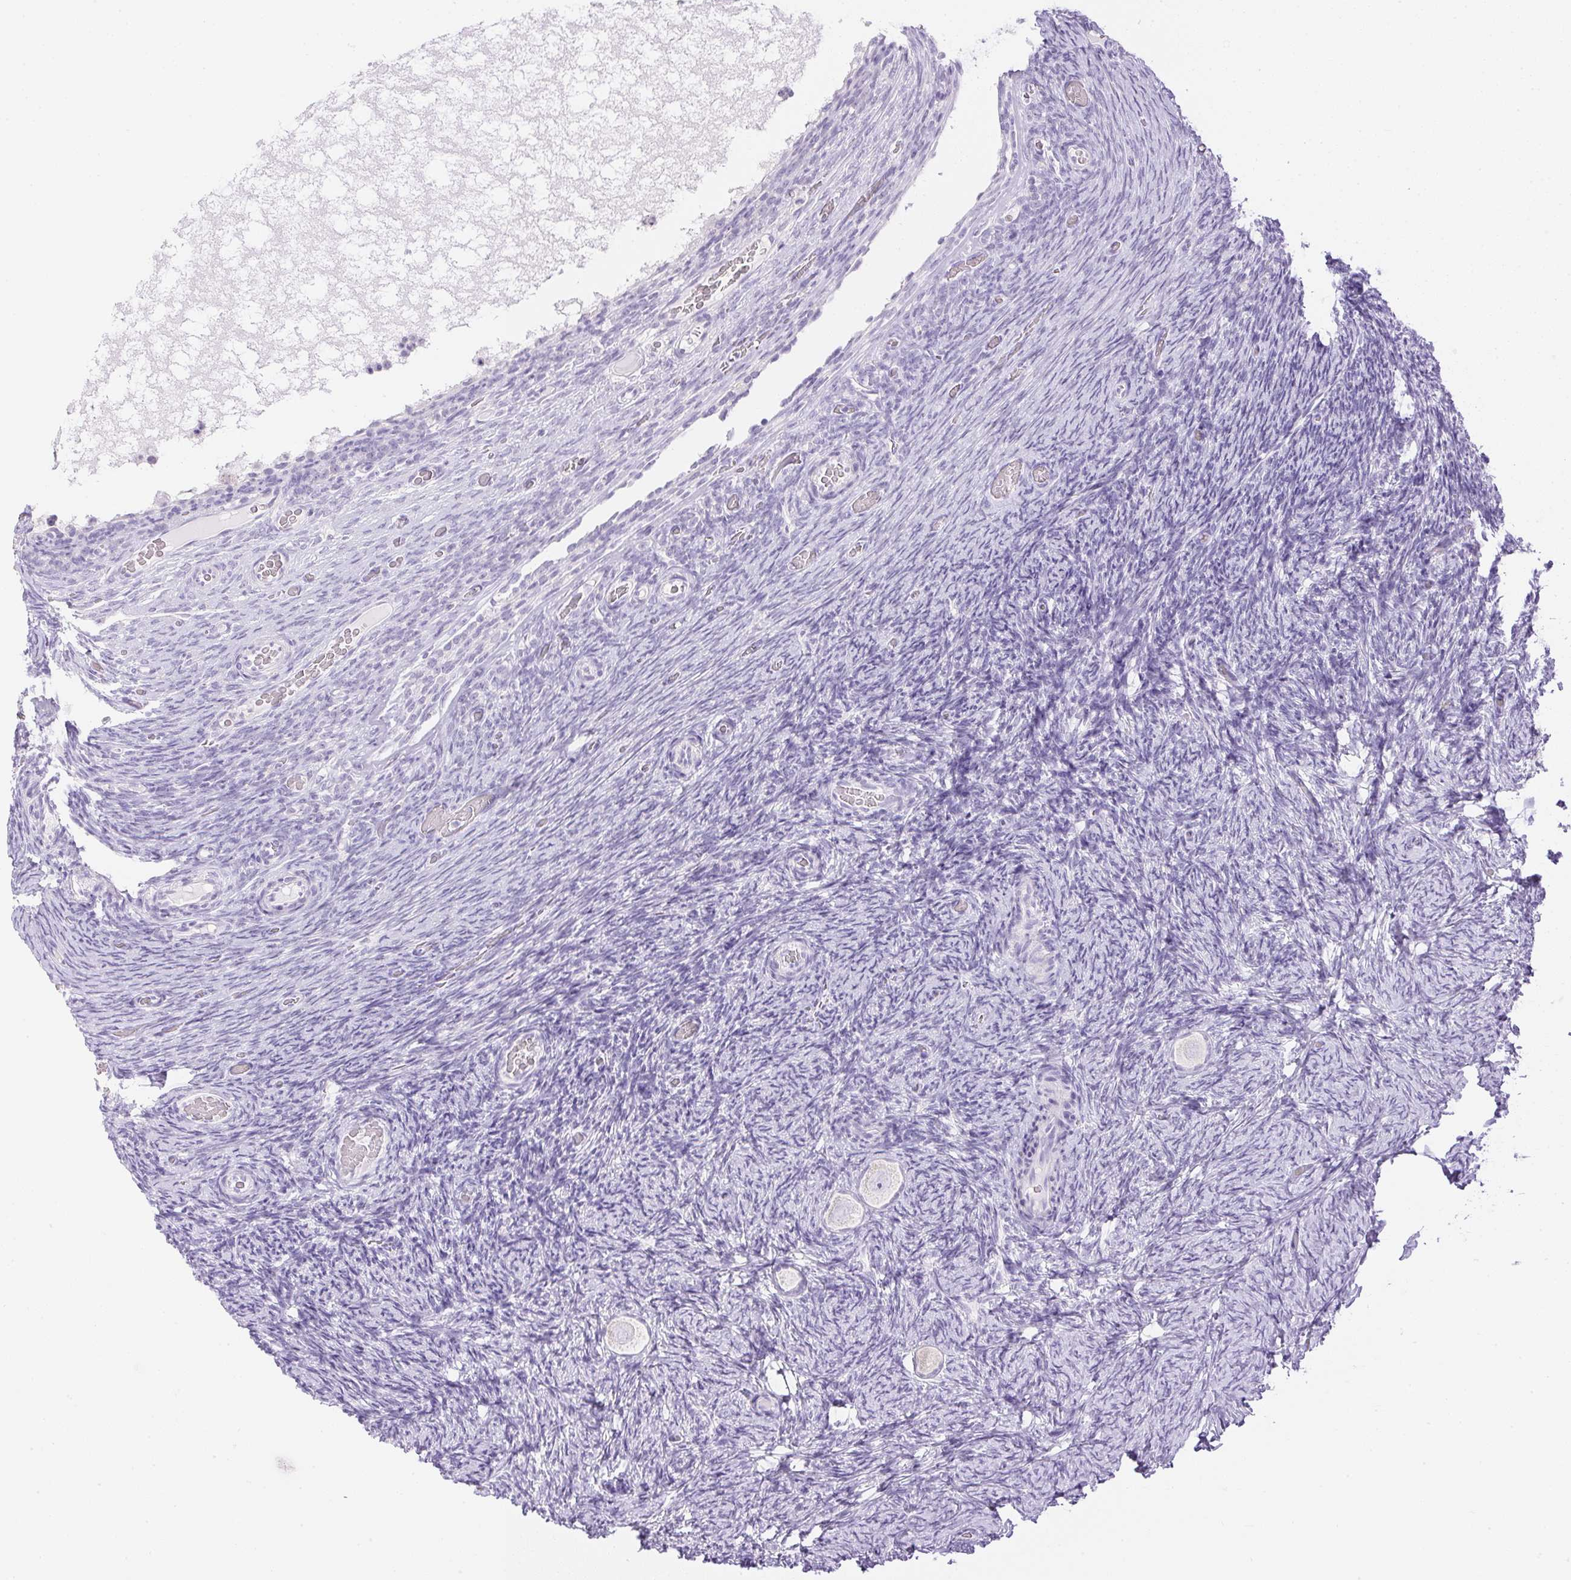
{"staining": {"intensity": "negative", "quantity": "none", "location": "none"}, "tissue": "ovary", "cell_type": "Follicle cells", "image_type": "normal", "snomed": [{"axis": "morphology", "description": "Normal tissue, NOS"}, {"axis": "topography", "description": "Ovary"}], "caption": "Ovary stained for a protein using immunohistochemistry displays no expression follicle cells.", "gene": "ATP6V1G3", "patient": {"sex": "female", "age": 34}}